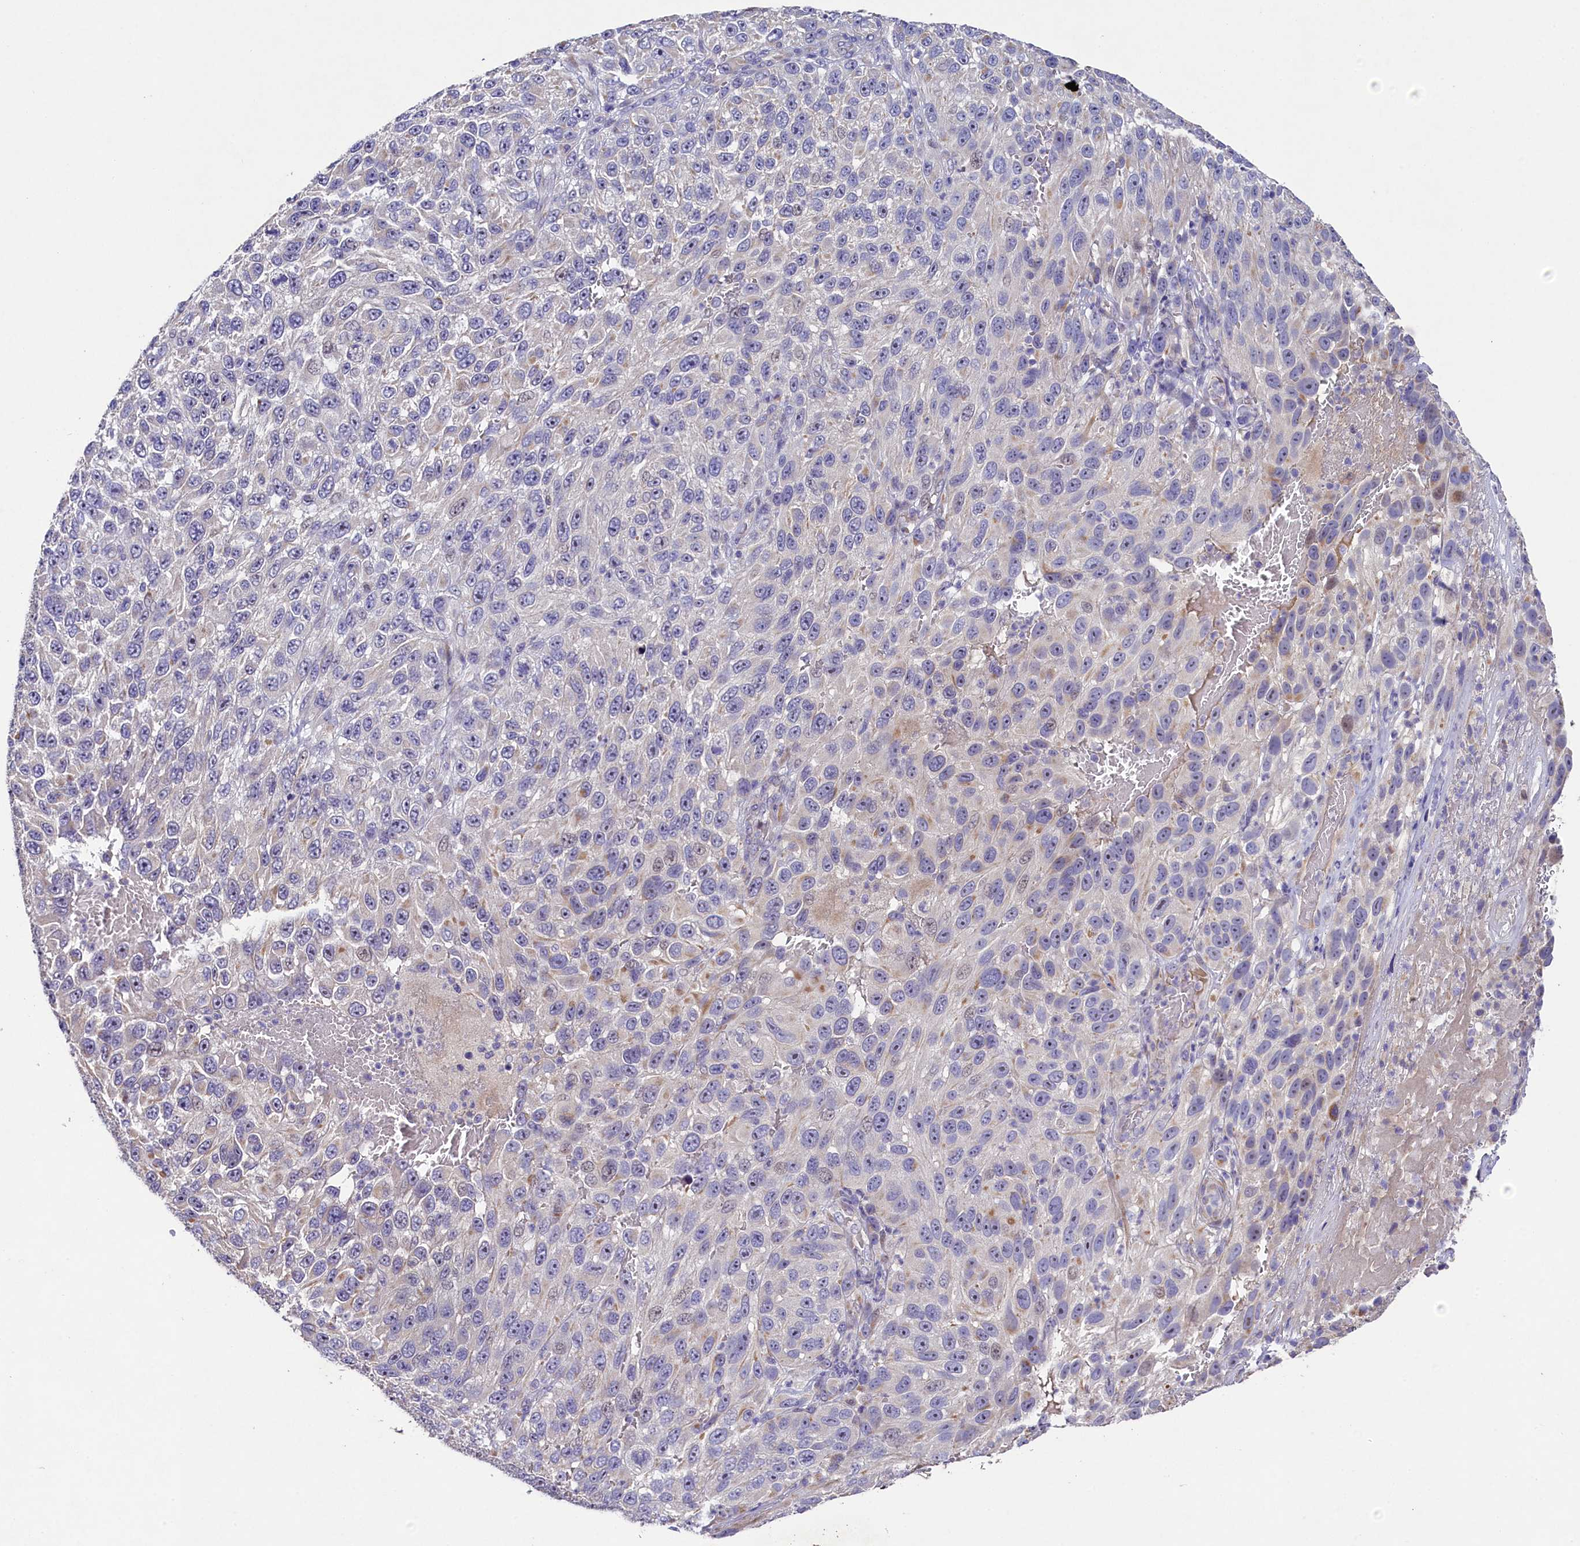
{"staining": {"intensity": "negative", "quantity": "none", "location": "none"}, "tissue": "melanoma", "cell_type": "Tumor cells", "image_type": "cancer", "snomed": [{"axis": "morphology", "description": "Normal tissue, NOS"}, {"axis": "morphology", "description": "Malignant melanoma, NOS"}, {"axis": "topography", "description": "Skin"}], "caption": "A high-resolution micrograph shows IHC staining of melanoma, which shows no significant staining in tumor cells.", "gene": "FXYD6", "patient": {"sex": "female", "age": 96}}